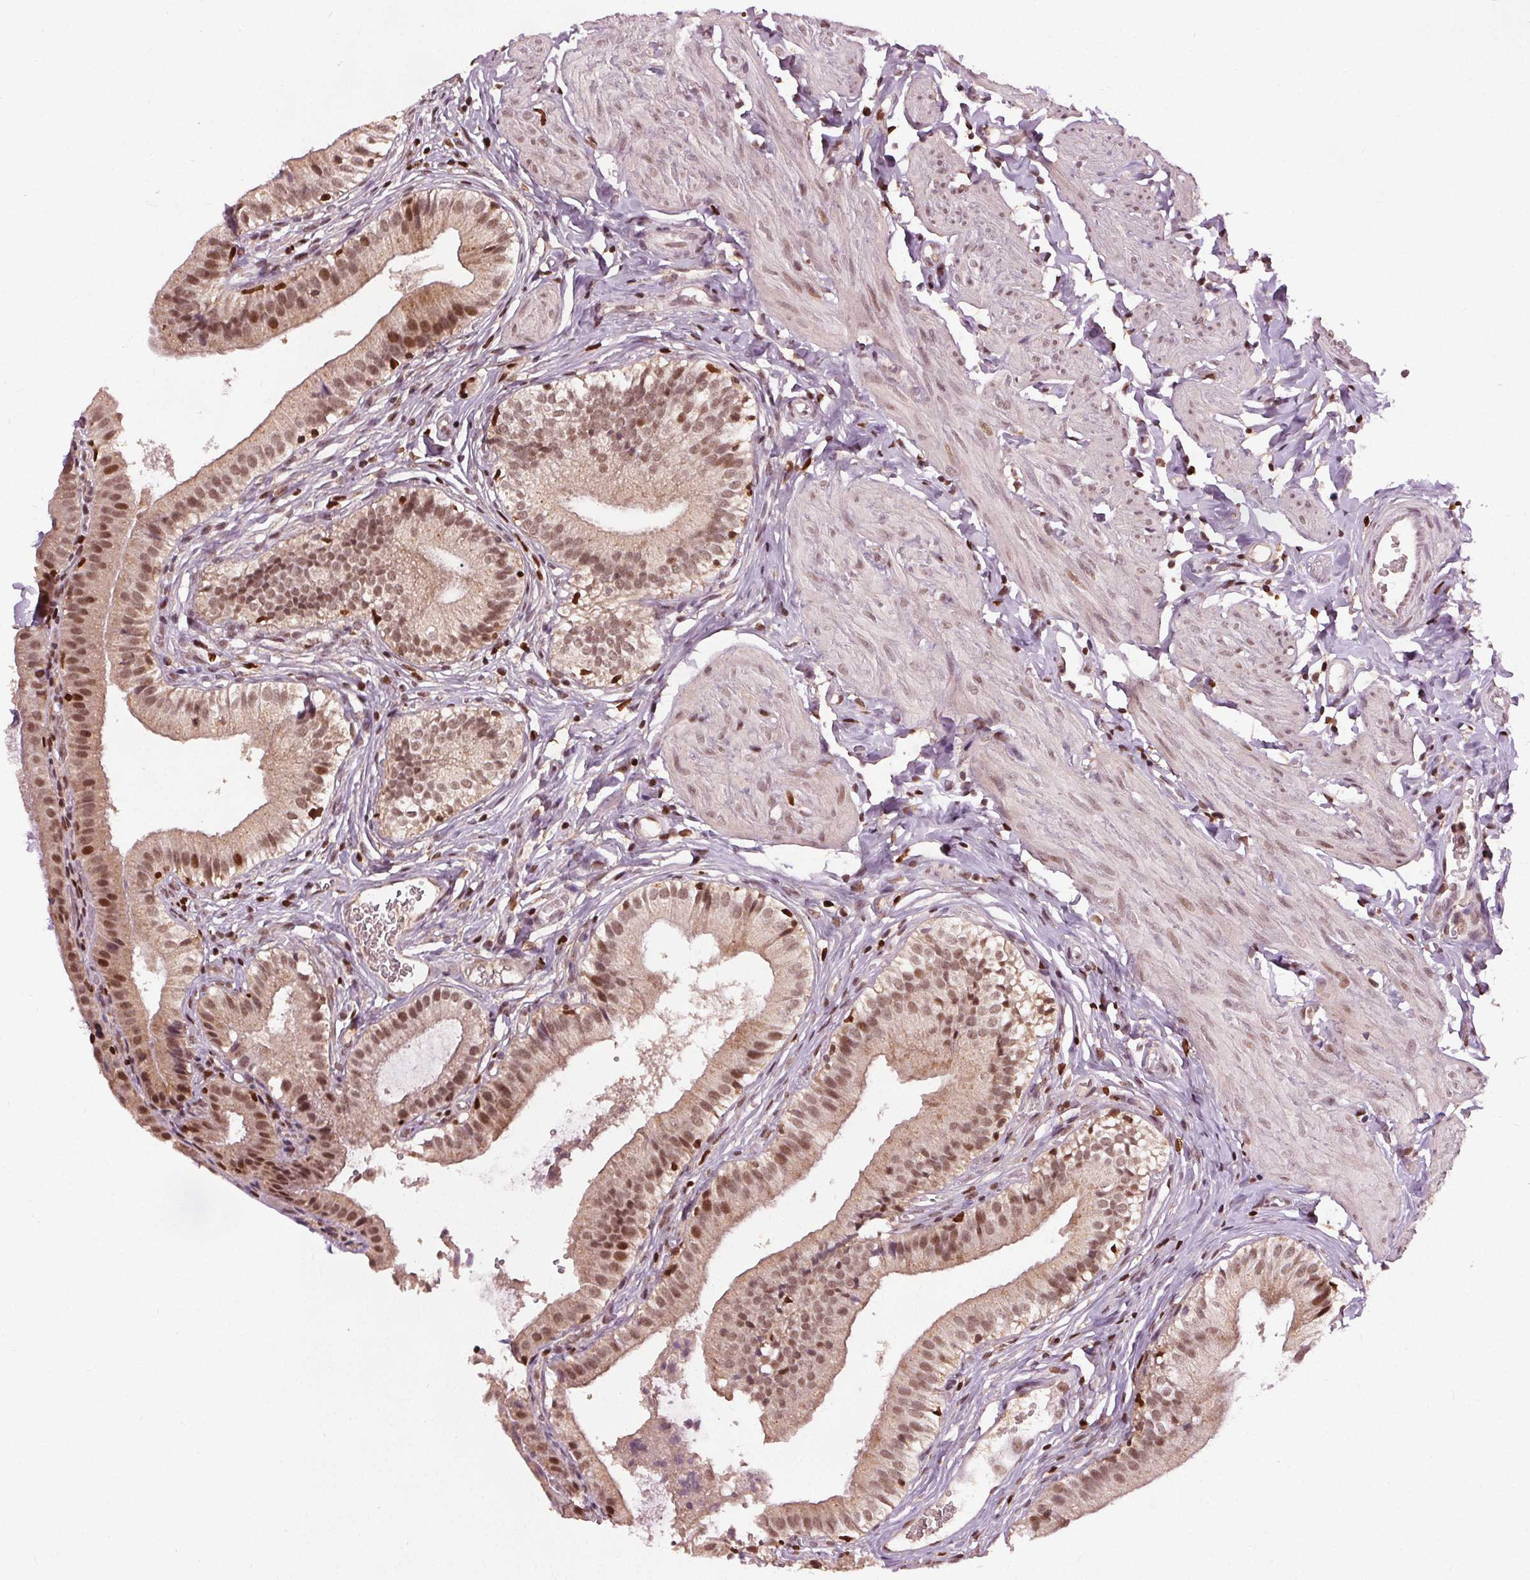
{"staining": {"intensity": "moderate", "quantity": ">75%", "location": "nuclear"}, "tissue": "gallbladder", "cell_type": "Glandular cells", "image_type": "normal", "snomed": [{"axis": "morphology", "description": "Normal tissue, NOS"}, {"axis": "topography", "description": "Gallbladder"}], "caption": "This histopathology image reveals benign gallbladder stained with IHC to label a protein in brown. The nuclear of glandular cells show moderate positivity for the protein. Nuclei are counter-stained blue.", "gene": "DDX11", "patient": {"sex": "female", "age": 47}}